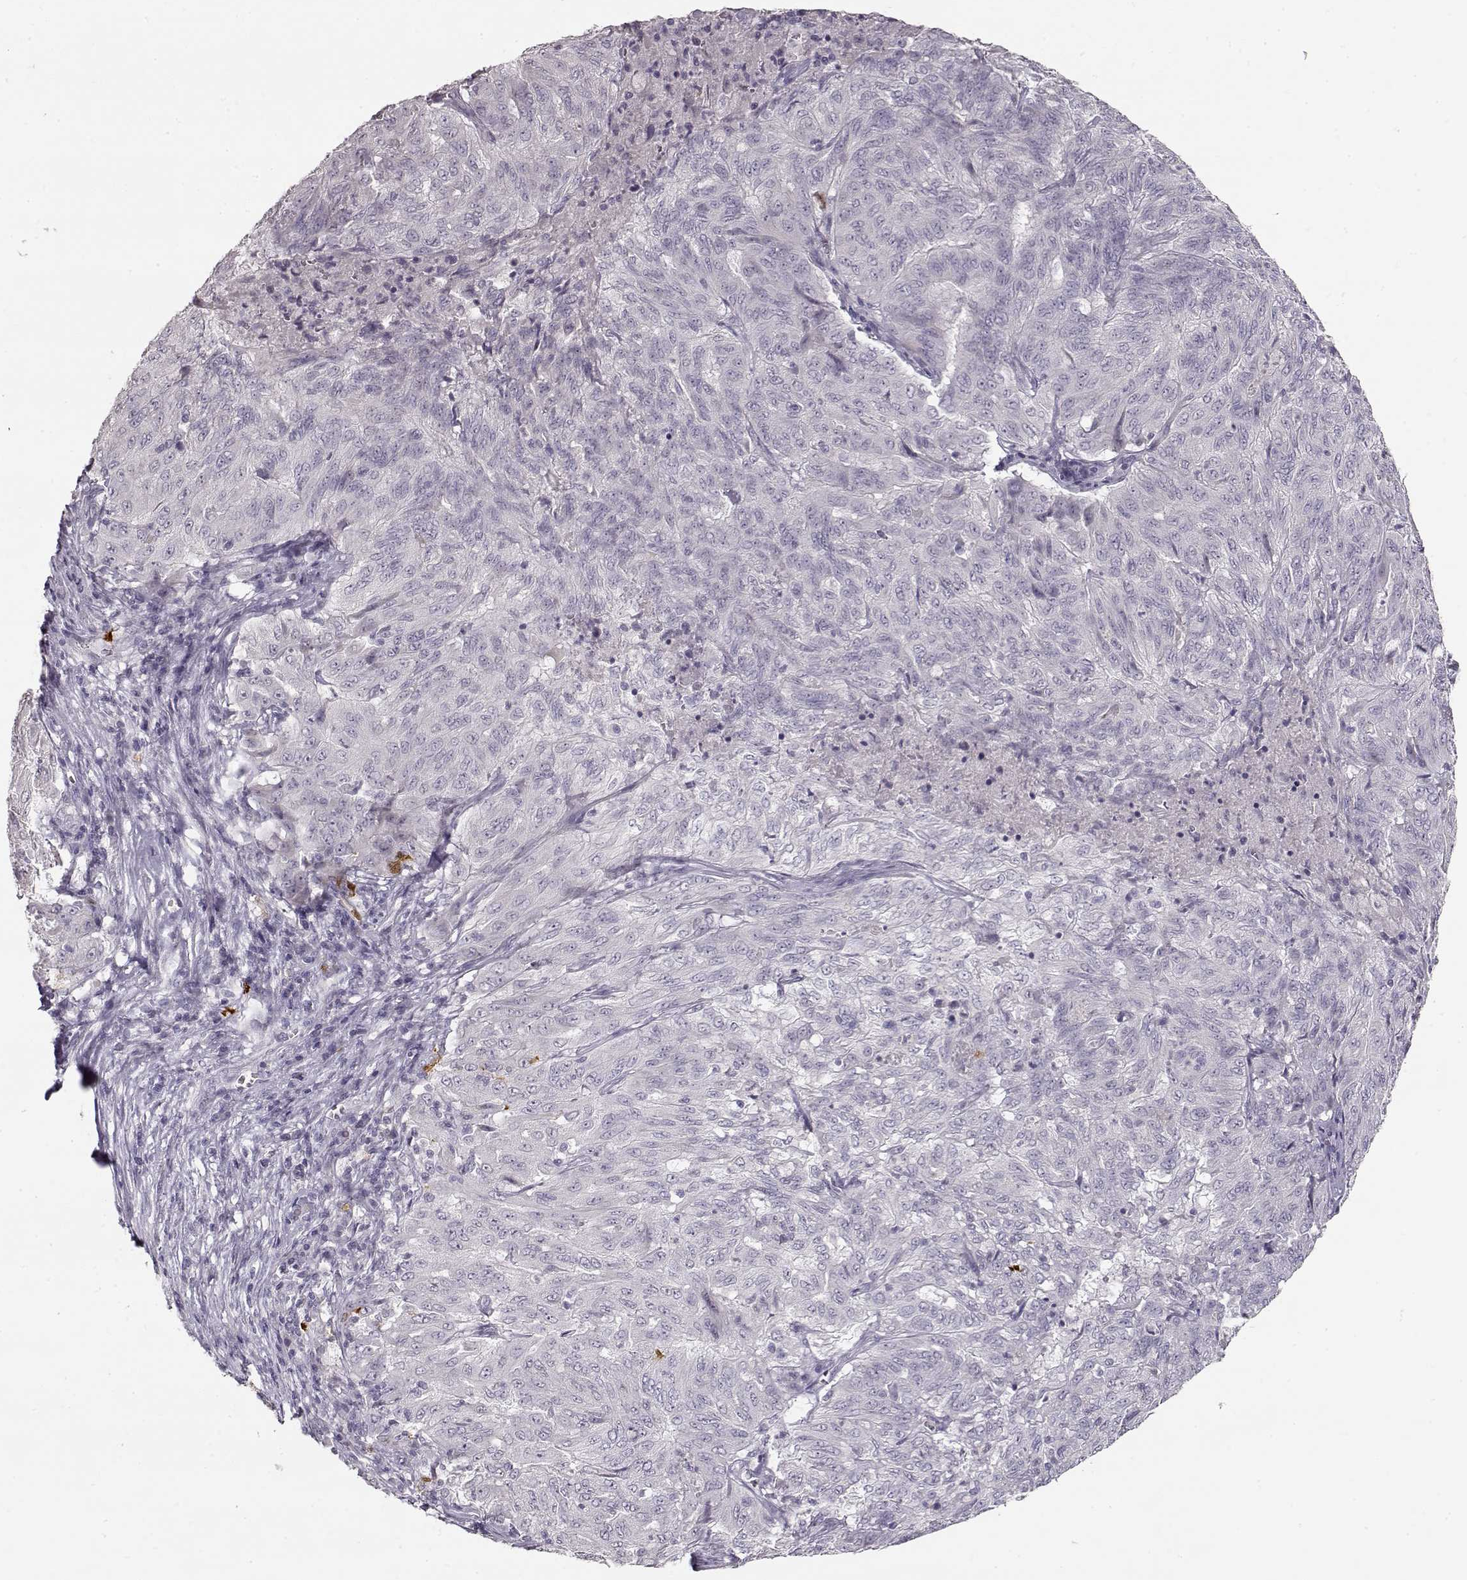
{"staining": {"intensity": "negative", "quantity": "none", "location": "none"}, "tissue": "pancreatic cancer", "cell_type": "Tumor cells", "image_type": "cancer", "snomed": [{"axis": "morphology", "description": "Adenocarcinoma, NOS"}, {"axis": "topography", "description": "Pancreas"}], "caption": "High magnification brightfield microscopy of pancreatic adenocarcinoma stained with DAB (brown) and counterstained with hematoxylin (blue): tumor cells show no significant positivity. Brightfield microscopy of immunohistochemistry (IHC) stained with DAB (brown) and hematoxylin (blue), captured at high magnification.", "gene": "S100B", "patient": {"sex": "male", "age": 63}}